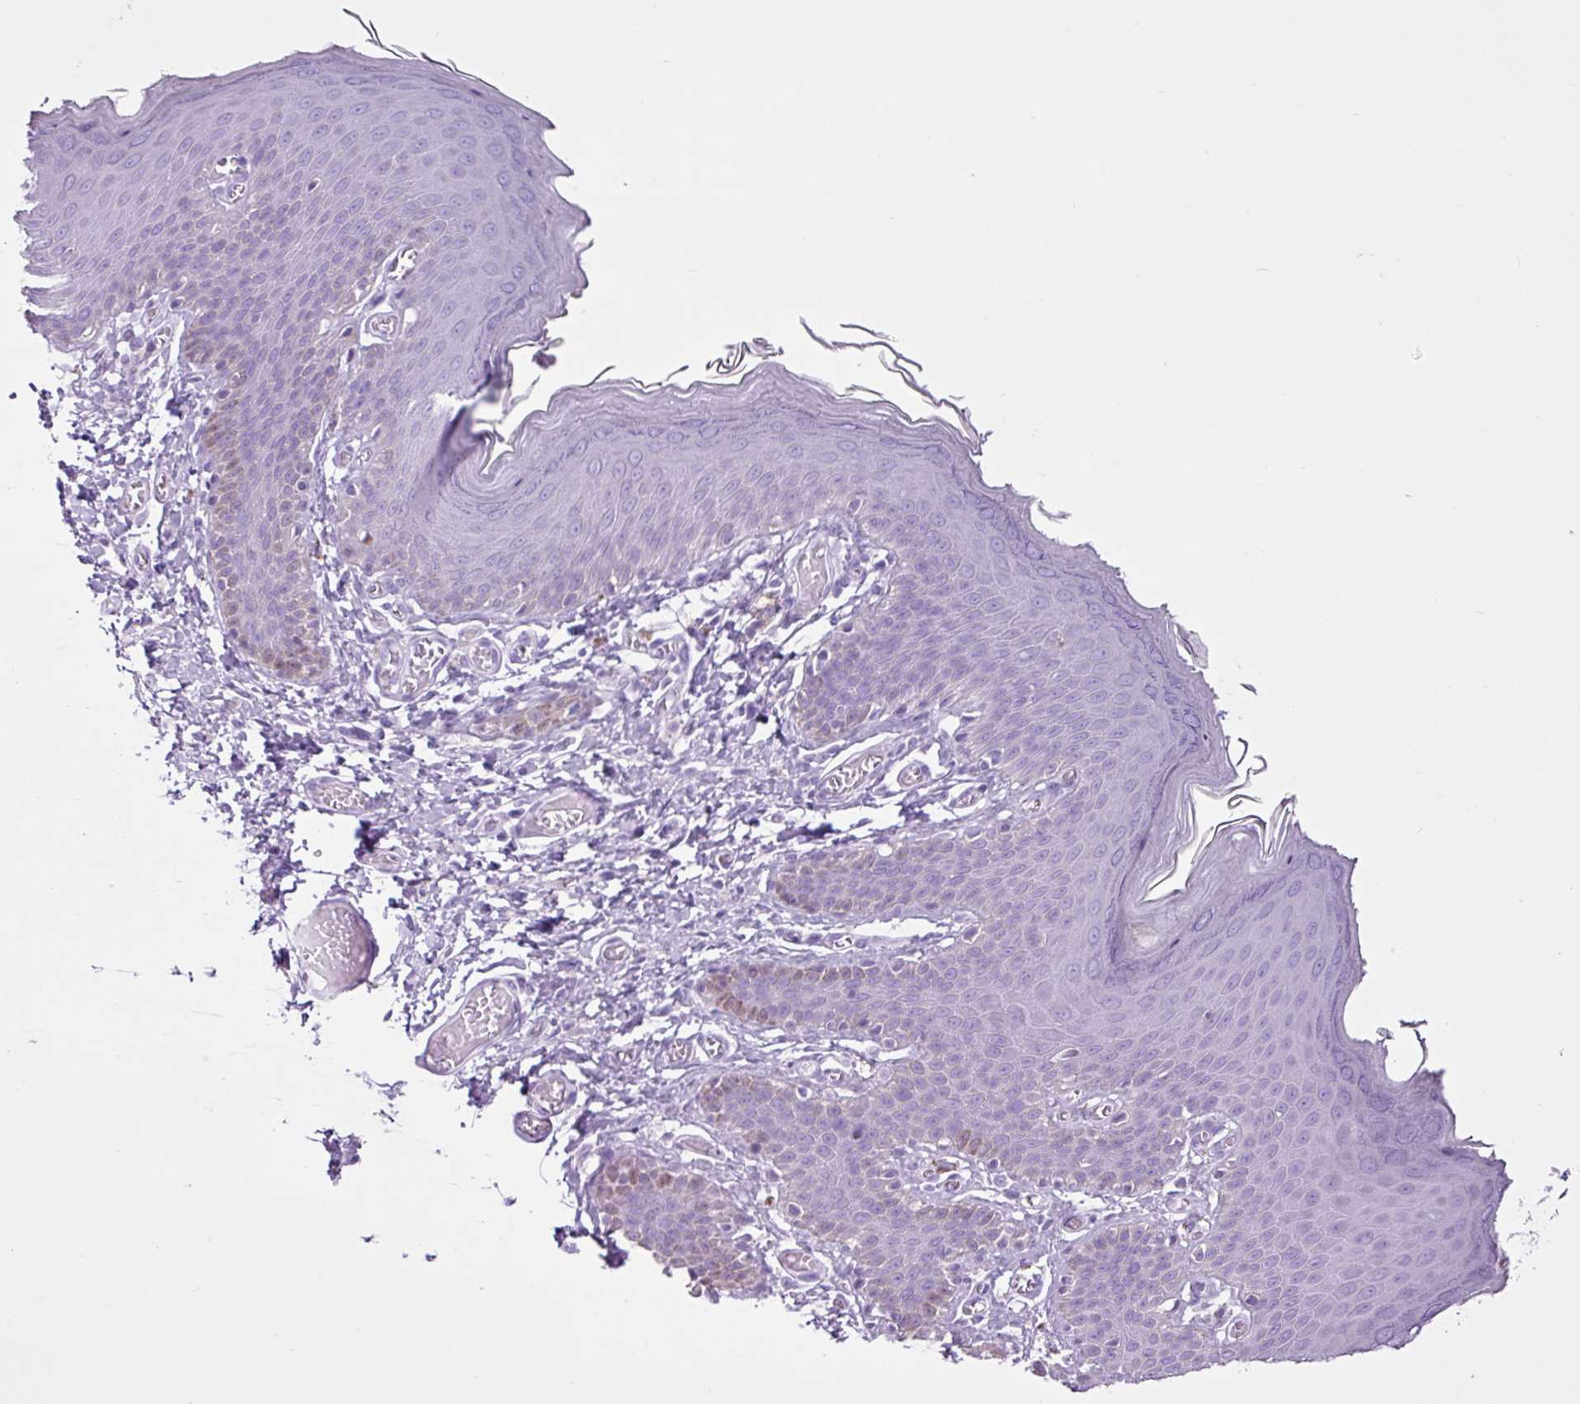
{"staining": {"intensity": "negative", "quantity": "none", "location": "none"}, "tissue": "skin", "cell_type": "Epidermal cells", "image_type": "normal", "snomed": [{"axis": "morphology", "description": "Normal tissue, NOS"}, {"axis": "topography", "description": "Anal"}], "caption": "High power microscopy image of an immunohistochemistry (IHC) histopathology image of benign skin, revealing no significant positivity in epidermal cells. (DAB (3,3'-diaminobenzidine) IHC, high magnification).", "gene": "PGR", "patient": {"sex": "female", "age": 40}}